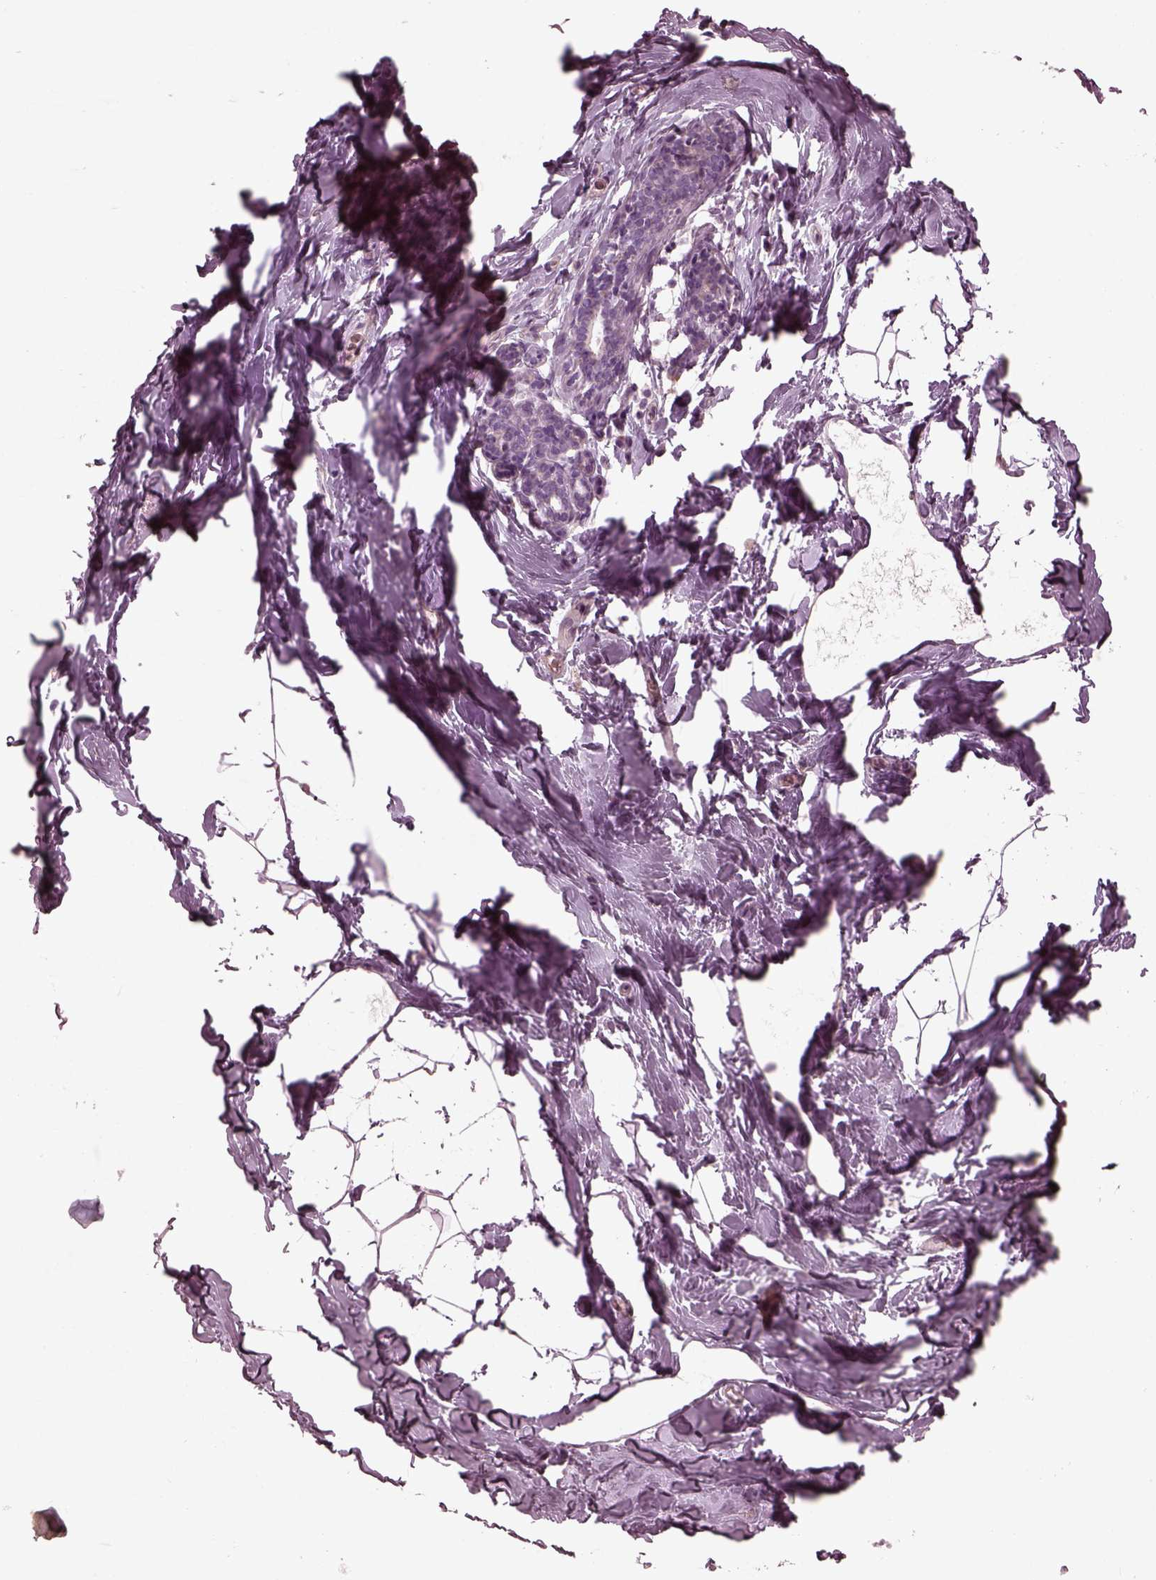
{"staining": {"intensity": "negative", "quantity": "none", "location": "none"}, "tissue": "breast", "cell_type": "Adipocytes", "image_type": "normal", "snomed": [{"axis": "morphology", "description": "Normal tissue, NOS"}, {"axis": "topography", "description": "Breast"}], "caption": "DAB immunohistochemical staining of unremarkable human breast displays no significant expression in adipocytes. (DAB (3,3'-diaminobenzidine) immunohistochemistry (IHC) visualized using brightfield microscopy, high magnification).", "gene": "KIF6", "patient": {"sex": "female", "age": 32}}